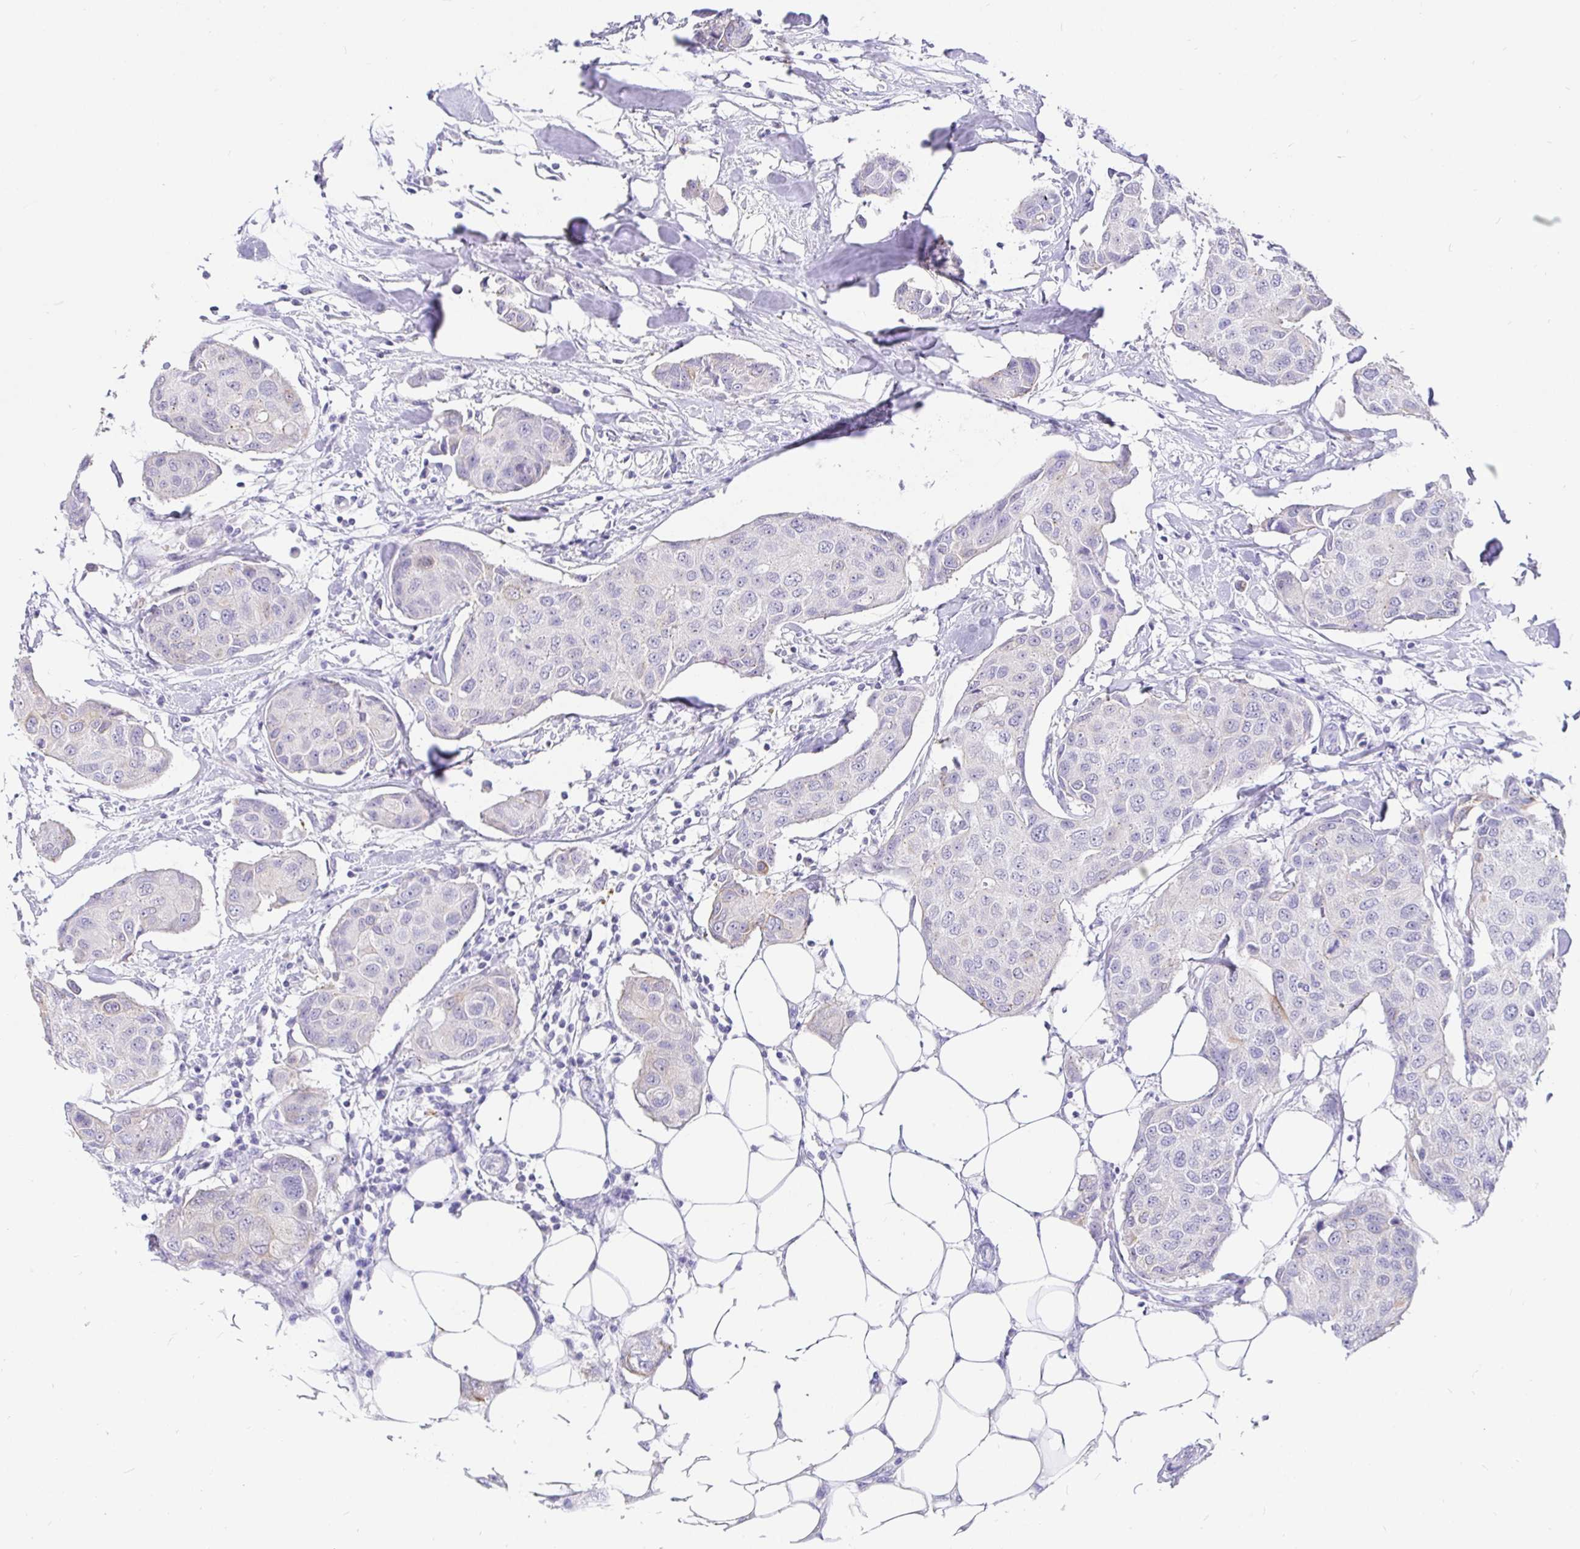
{"staining": {"intensity": "negative", "quantity": "none", "location": "none"}, "tissue": "breast cancer", "cell_type": "Tumor cells", "image_type": "cancer", "snomed": [{"axis": "morphology", "description": "Duct carcinoma"}, {"axis": "topography", "description": "Breast"}, {"axis": "topography", "description": "Lymph node"}], "caption": "Tumor cells show no significant expression in infiltrating ductal carcinoma (breast).", "gene": "EZHIP", "patient": {"sex": "female", "age": 80}}